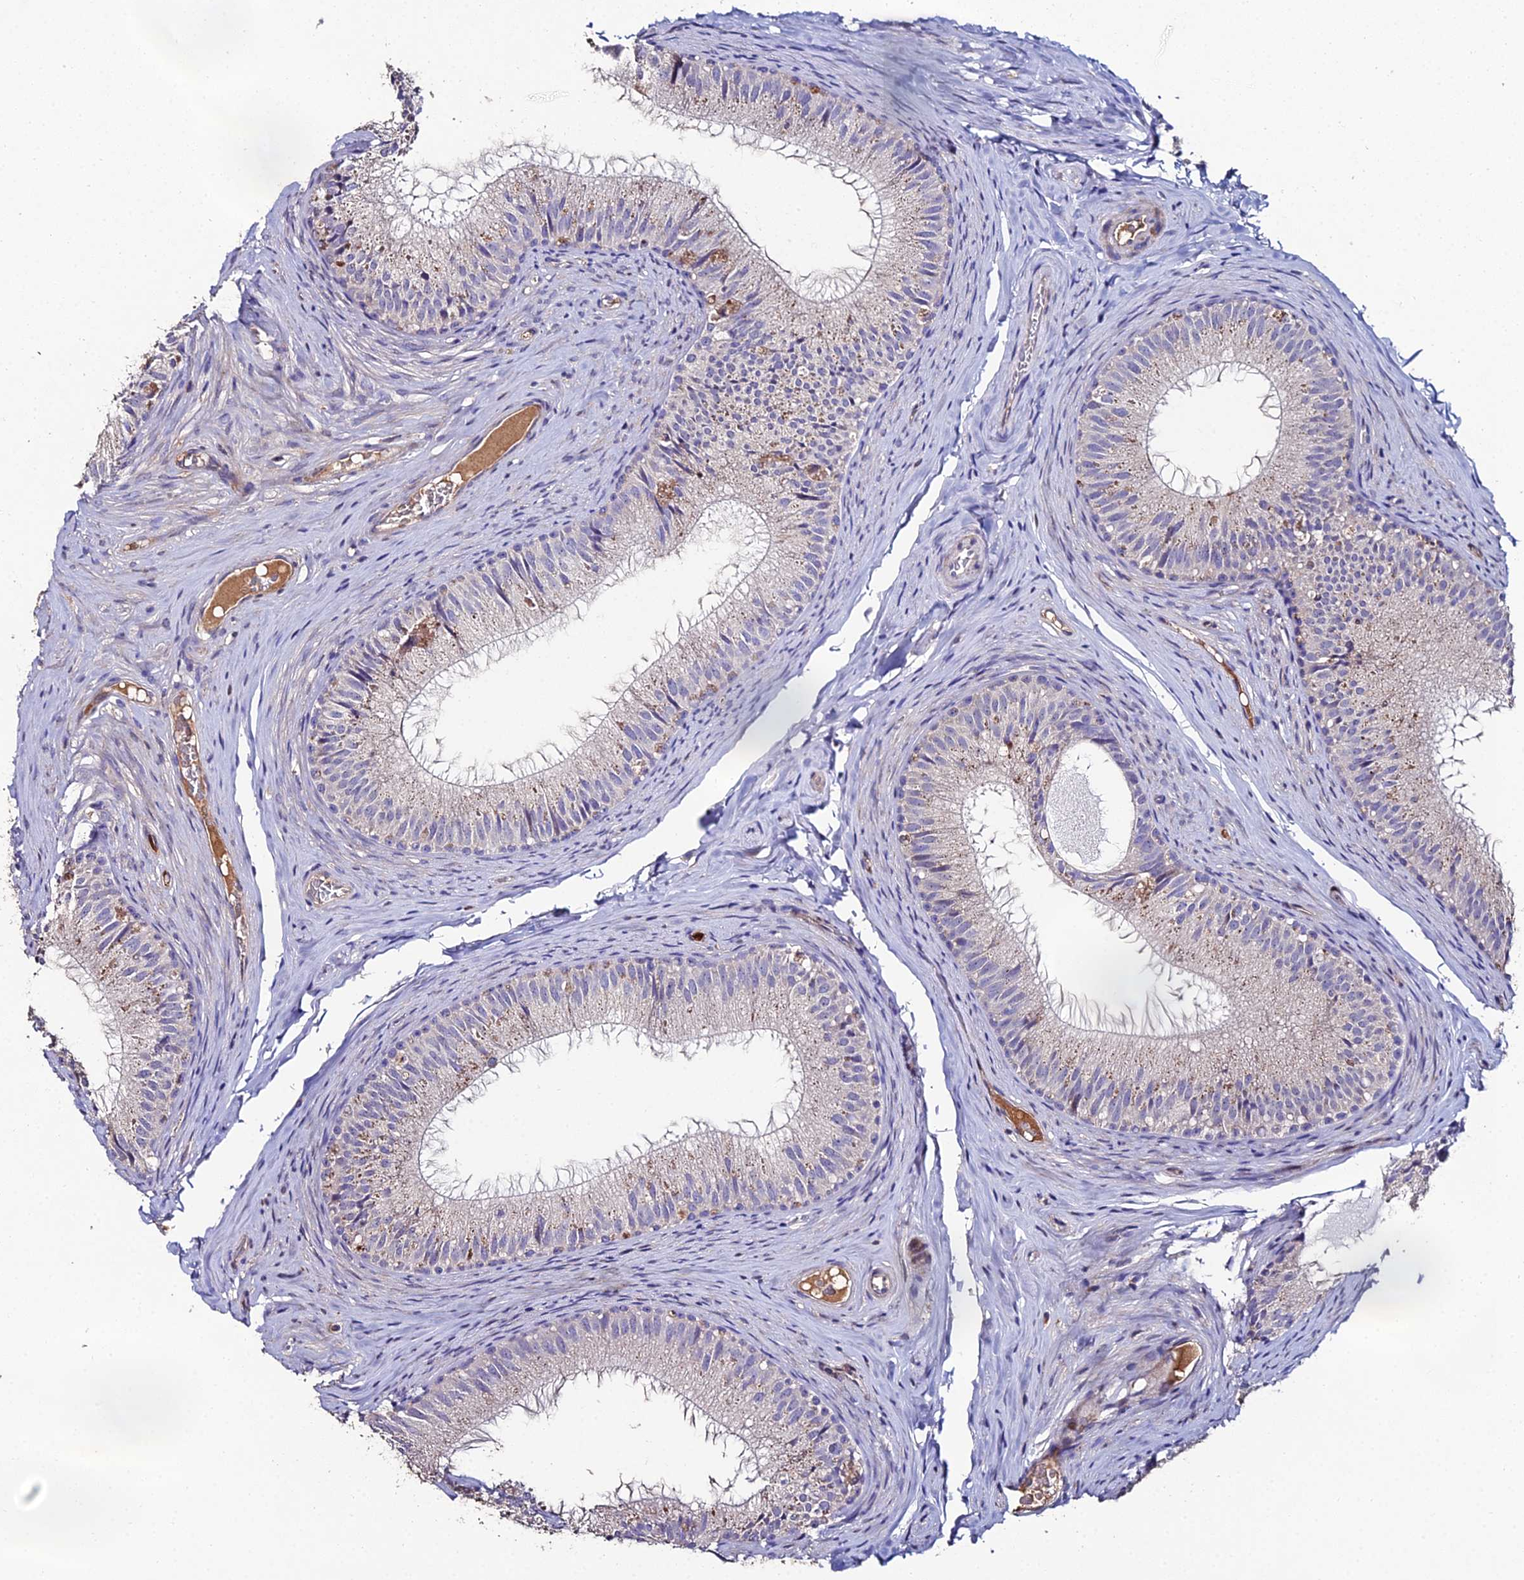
{"staining": {"intensity": "negative", "quantity": "none", "location": "none"}, "tissue": "epididymis", "cell_type": "Glandular cells", "image_type": "normal", "snomed": [{"axis": "morphology", "description": "Normal tissue, NOS"}, {"axis": "topography", "description": "Epididymis"}], "caption": "This is an immunohistochemistry histopathology image of normal human epididymis. There is no expression in glandular cells.", "gene": "ESRRG", "patient": {"sex": "male", "age": 34}}